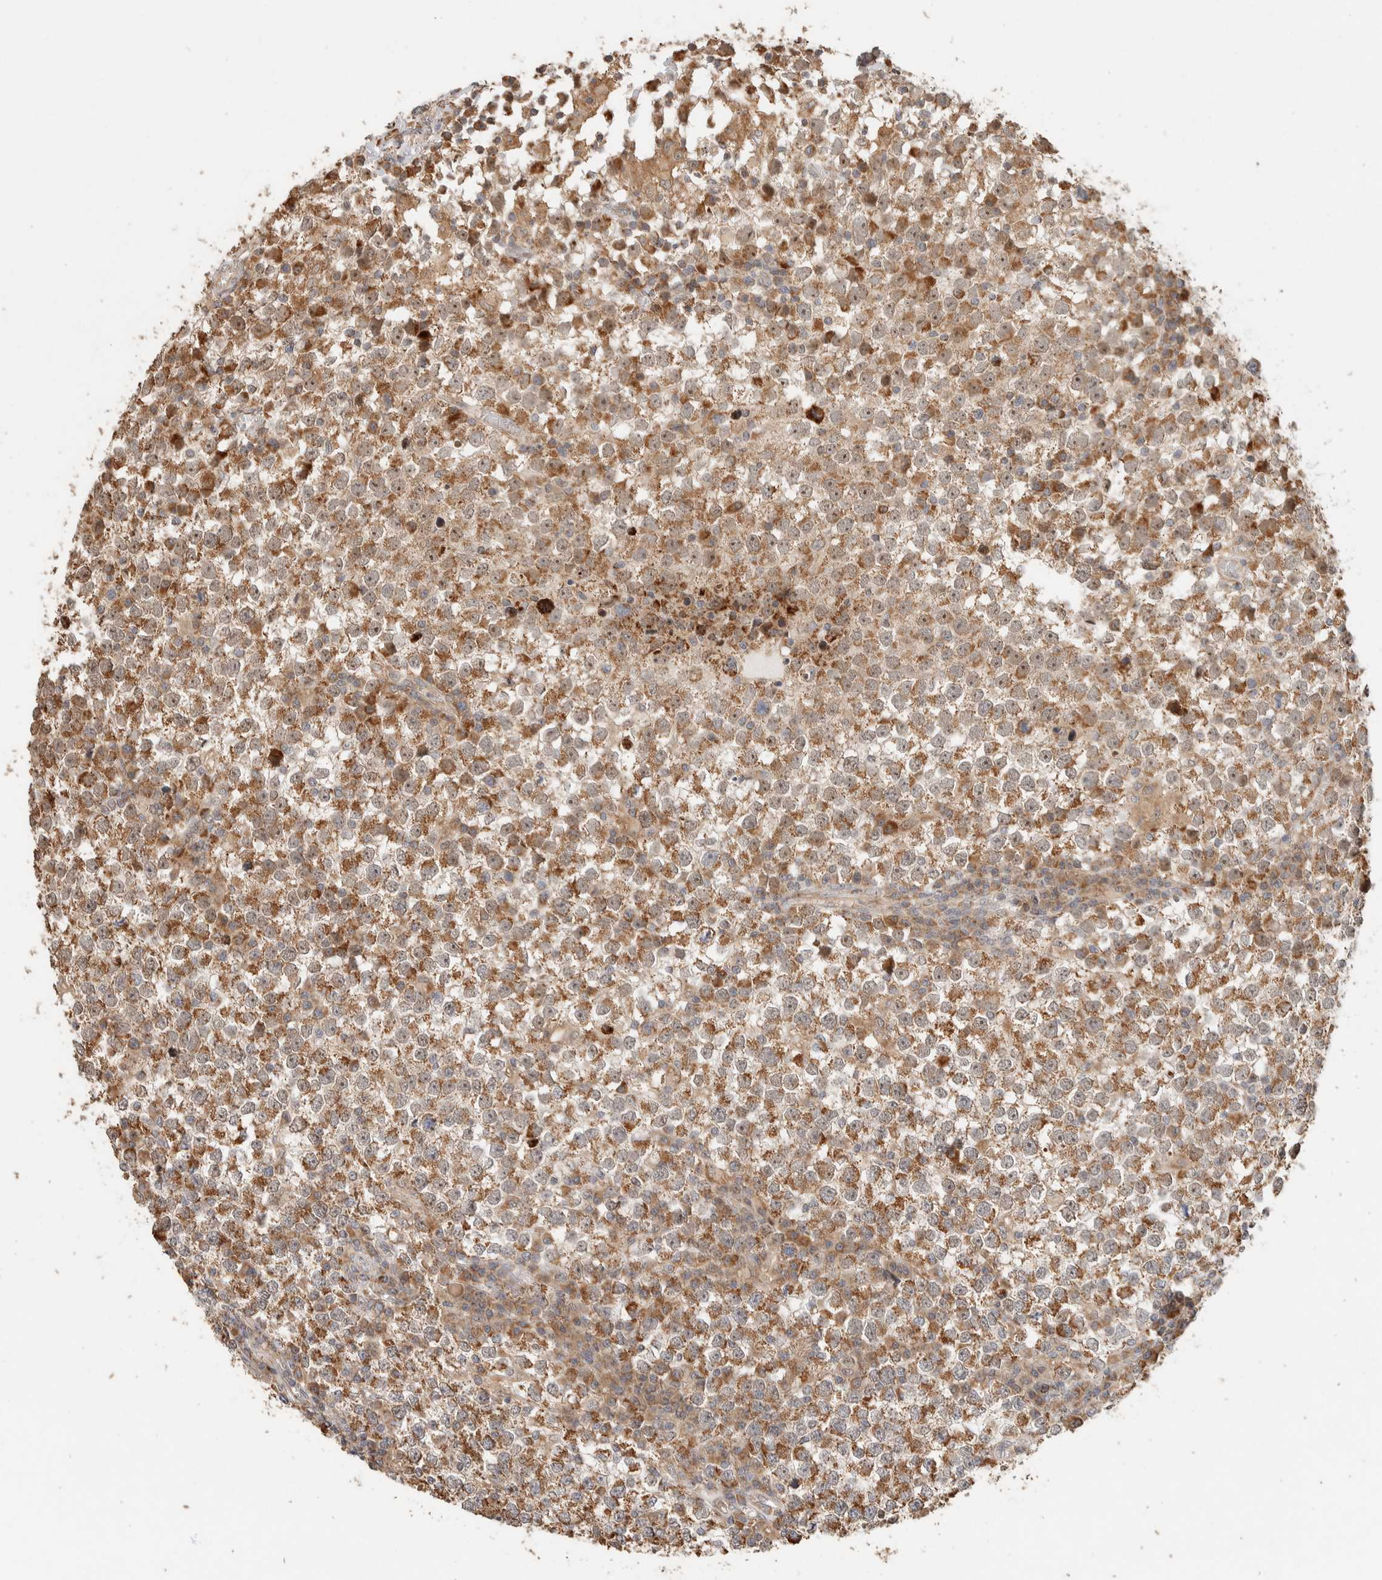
{"staining": {"intensity": "moderate", "quantity": ">75%", "location": "cytoplasmic/membranous"}, "tissue": "testis cancer", "cell_type": "Tumor cells", "image_type": "cancer", "snomed": [{"axis": "morphology", "description": "Seminoma, NOS"}, {"axis": "topography", "description": "Testis"}], "caption": "The micrograph shows a brown stain indicating the presence of a protein in the cytoplasmic/membranous of tumor cells in seminoma (testis). The staining was performed using DAB (3,3'-diaminobenzidine), with brown indicating positive protein expression. Nuclei are stained blue with hematoxylin.", "gene": "KIF9", "patient": {"sex": "male", "age": 65}}